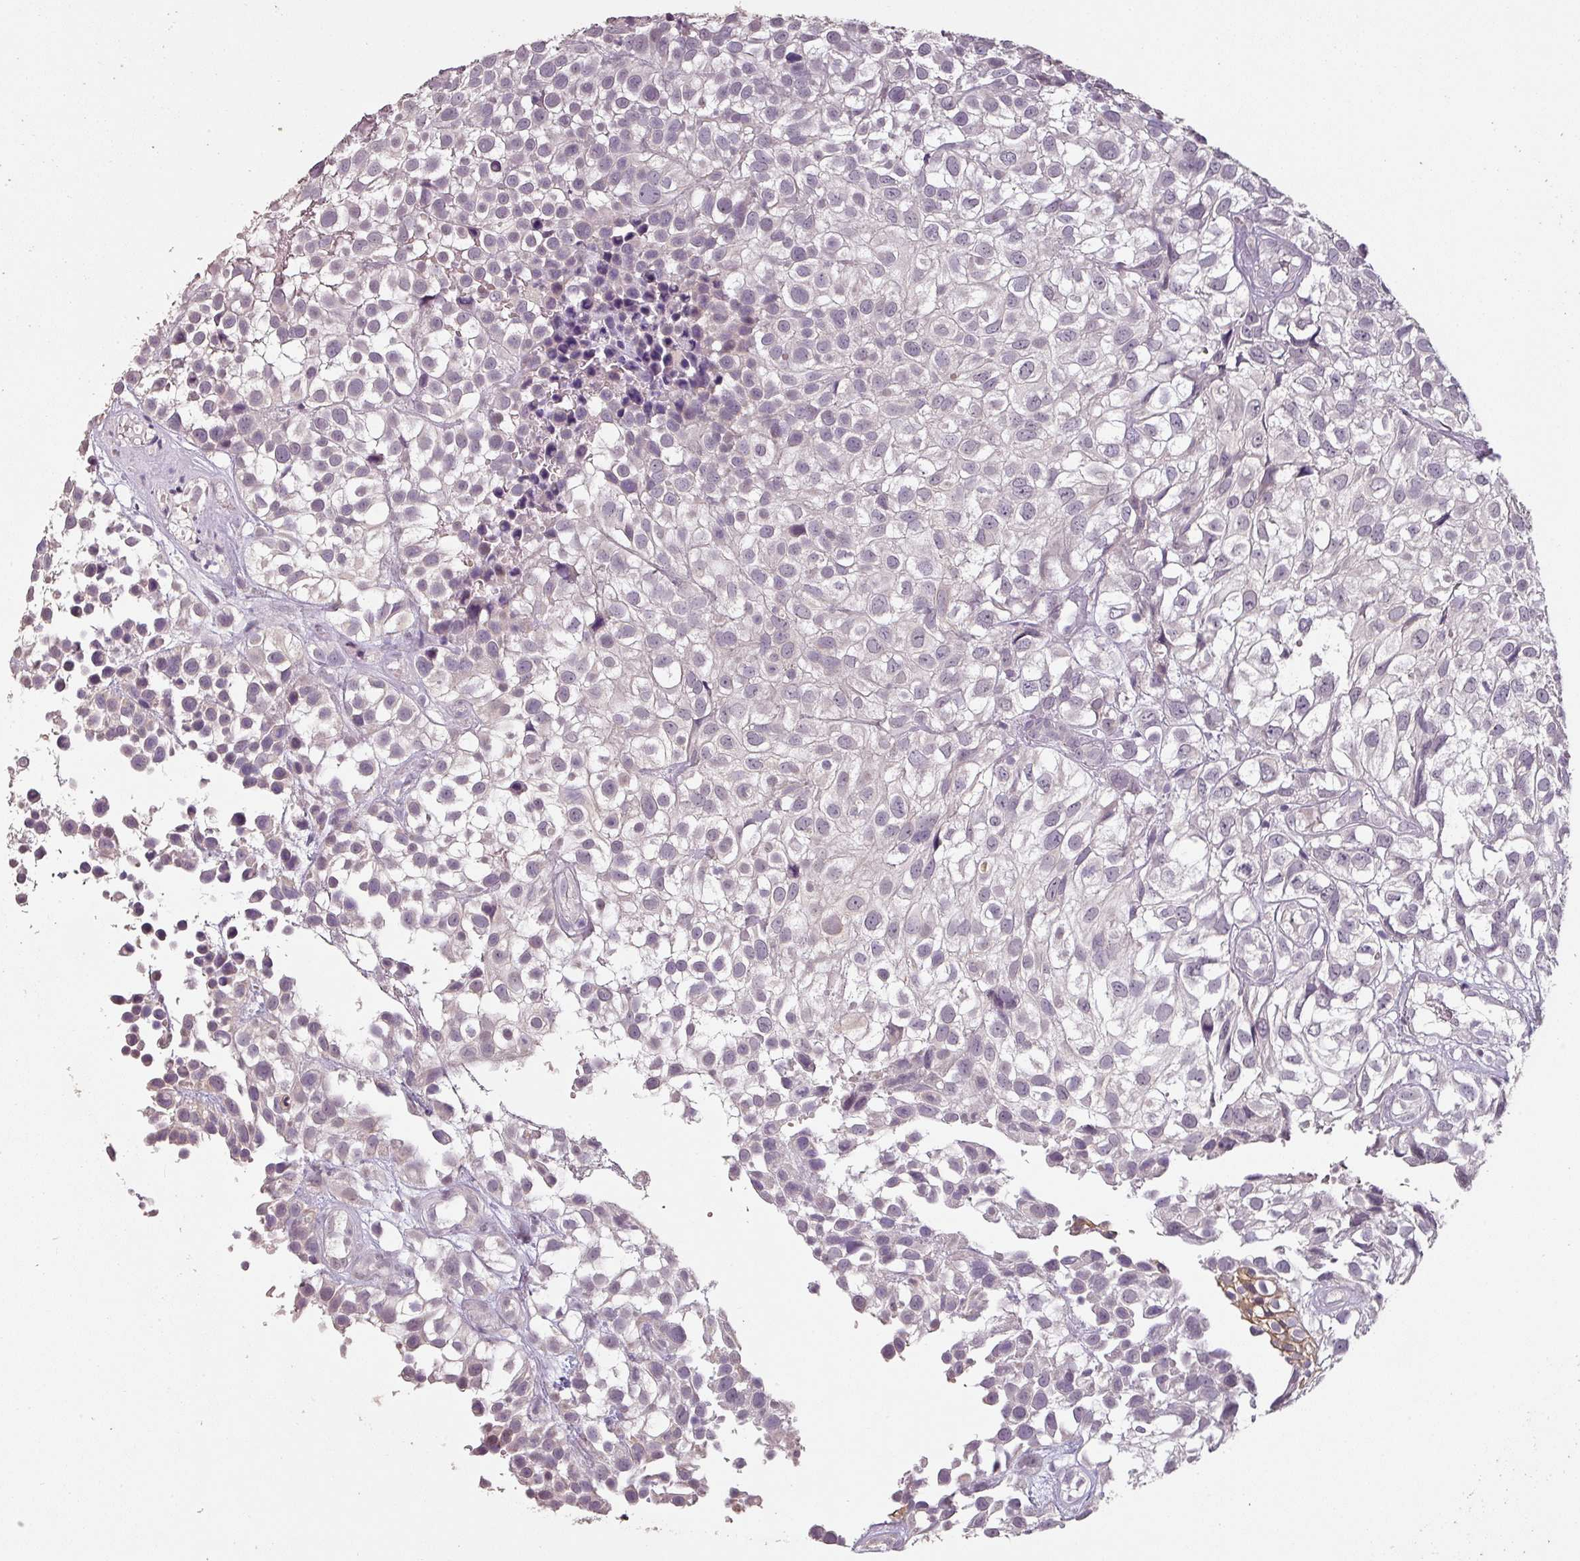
{"staining": {"intensity": "negative", "quantity": "none", "location": "none"}, "tissue": "urothelial cancer", "cell_type": "Tumor cells", "image_type": "cancer", "snomed": [{"axis": "morphology", "description": "Urothelial carcinoma, High grade"}, {"axis": "topography", "description": "Urinary bladder"}], "caption": "Immunohistochemical staining of human high-grade urothelial carcinoma reveals no significant positivity in tumor cells.", "gene": "LYPLA1", "patient": {"sex": "male", "age": 56}}